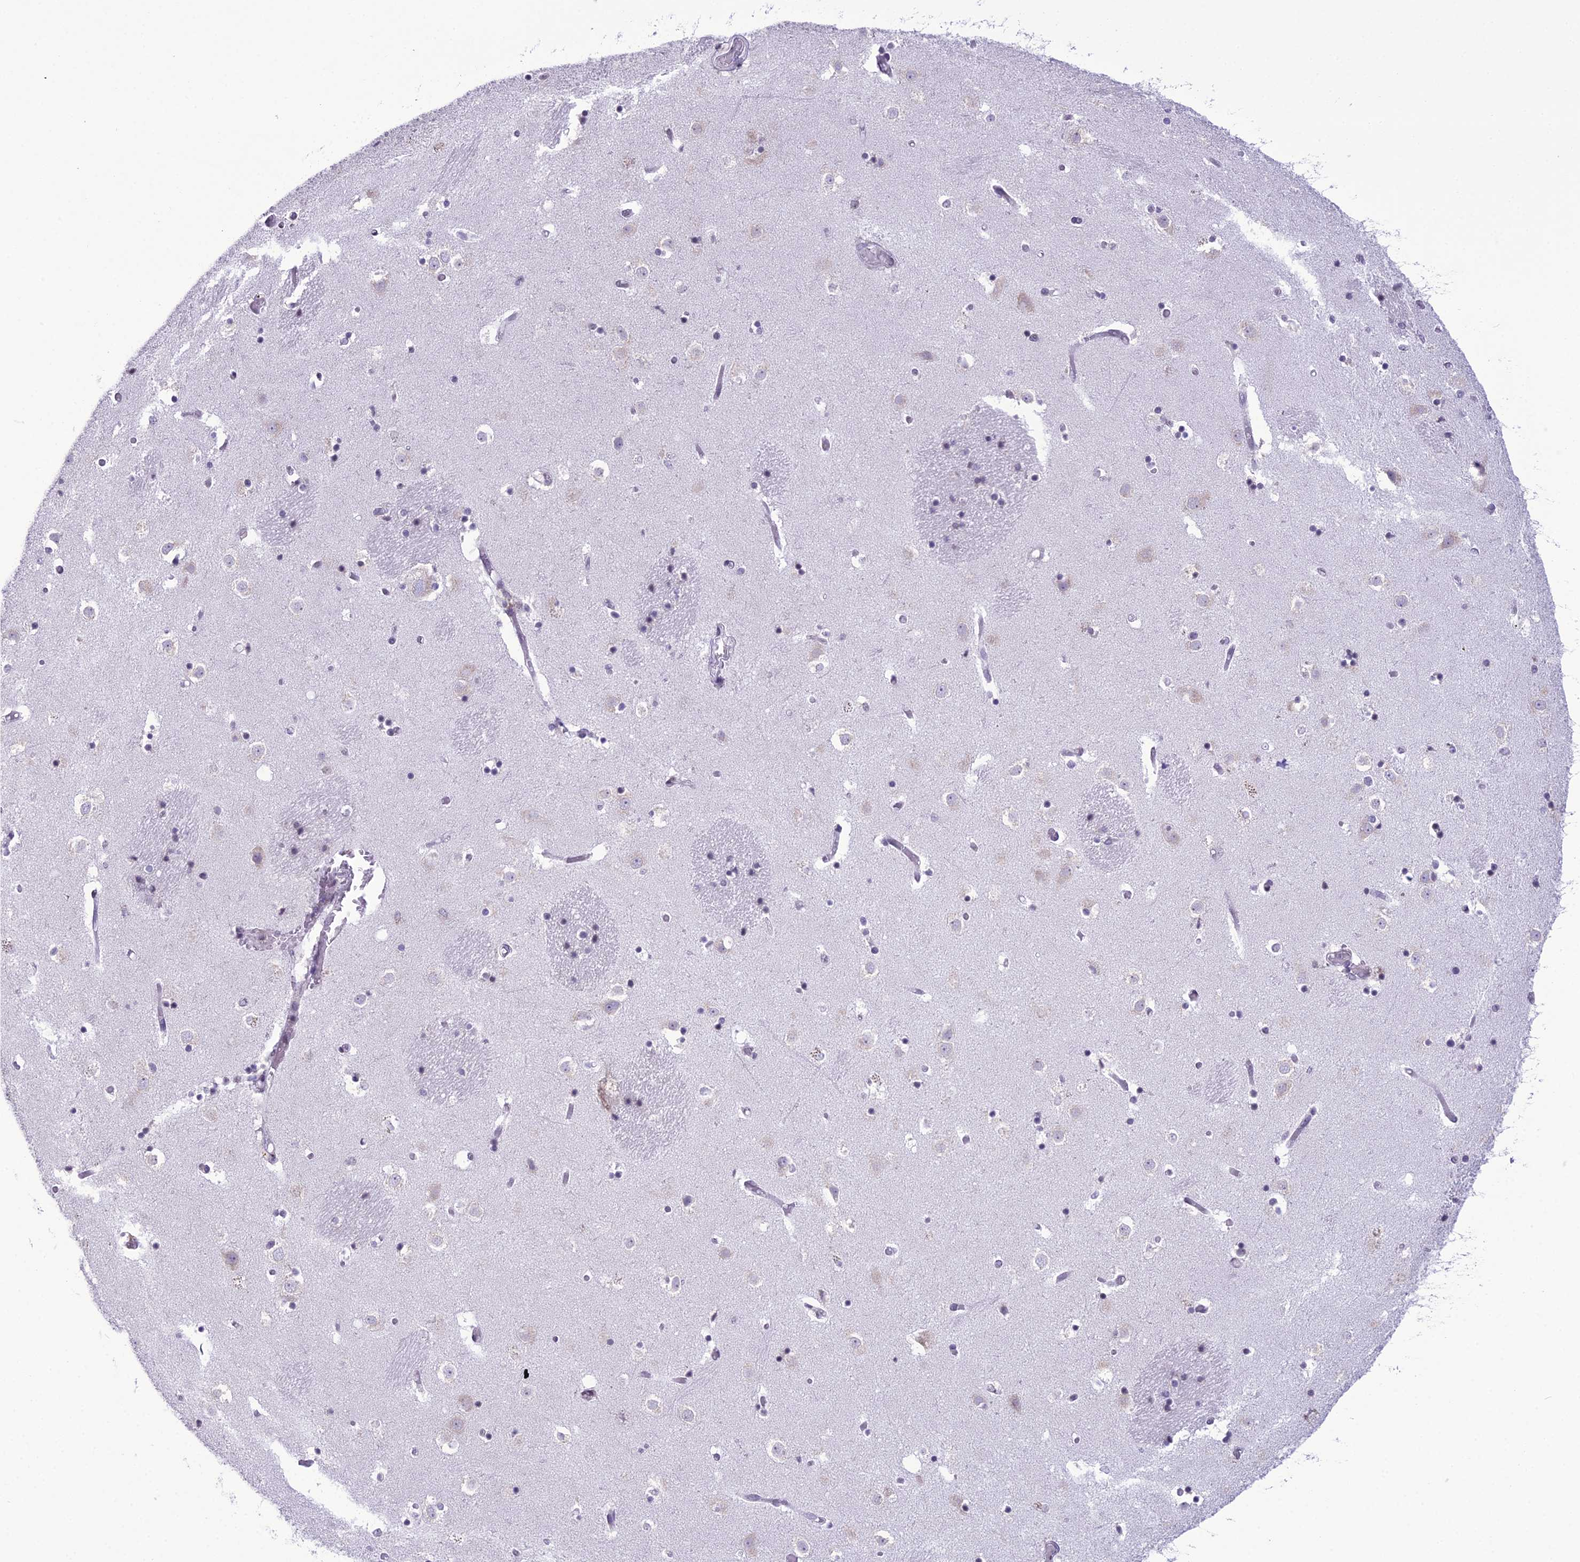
{"staining": {"intensity": "negative", "quantity": "none", "location": "none"}, "tissue": "caudate", "cell_type": "Glial cells", "image_type": "normal", "snomed": [{"axis": "morphology", "description": "Normal tissue, NOS"}, {"axis": "topography", "description": "Lateral ventricle wall"}], "caption": "Protein analysis of benign caudate exhibits no significant positivity in glial cells.", "gene": "RPS26", "patient": {"sex": "female", "age": 52}}